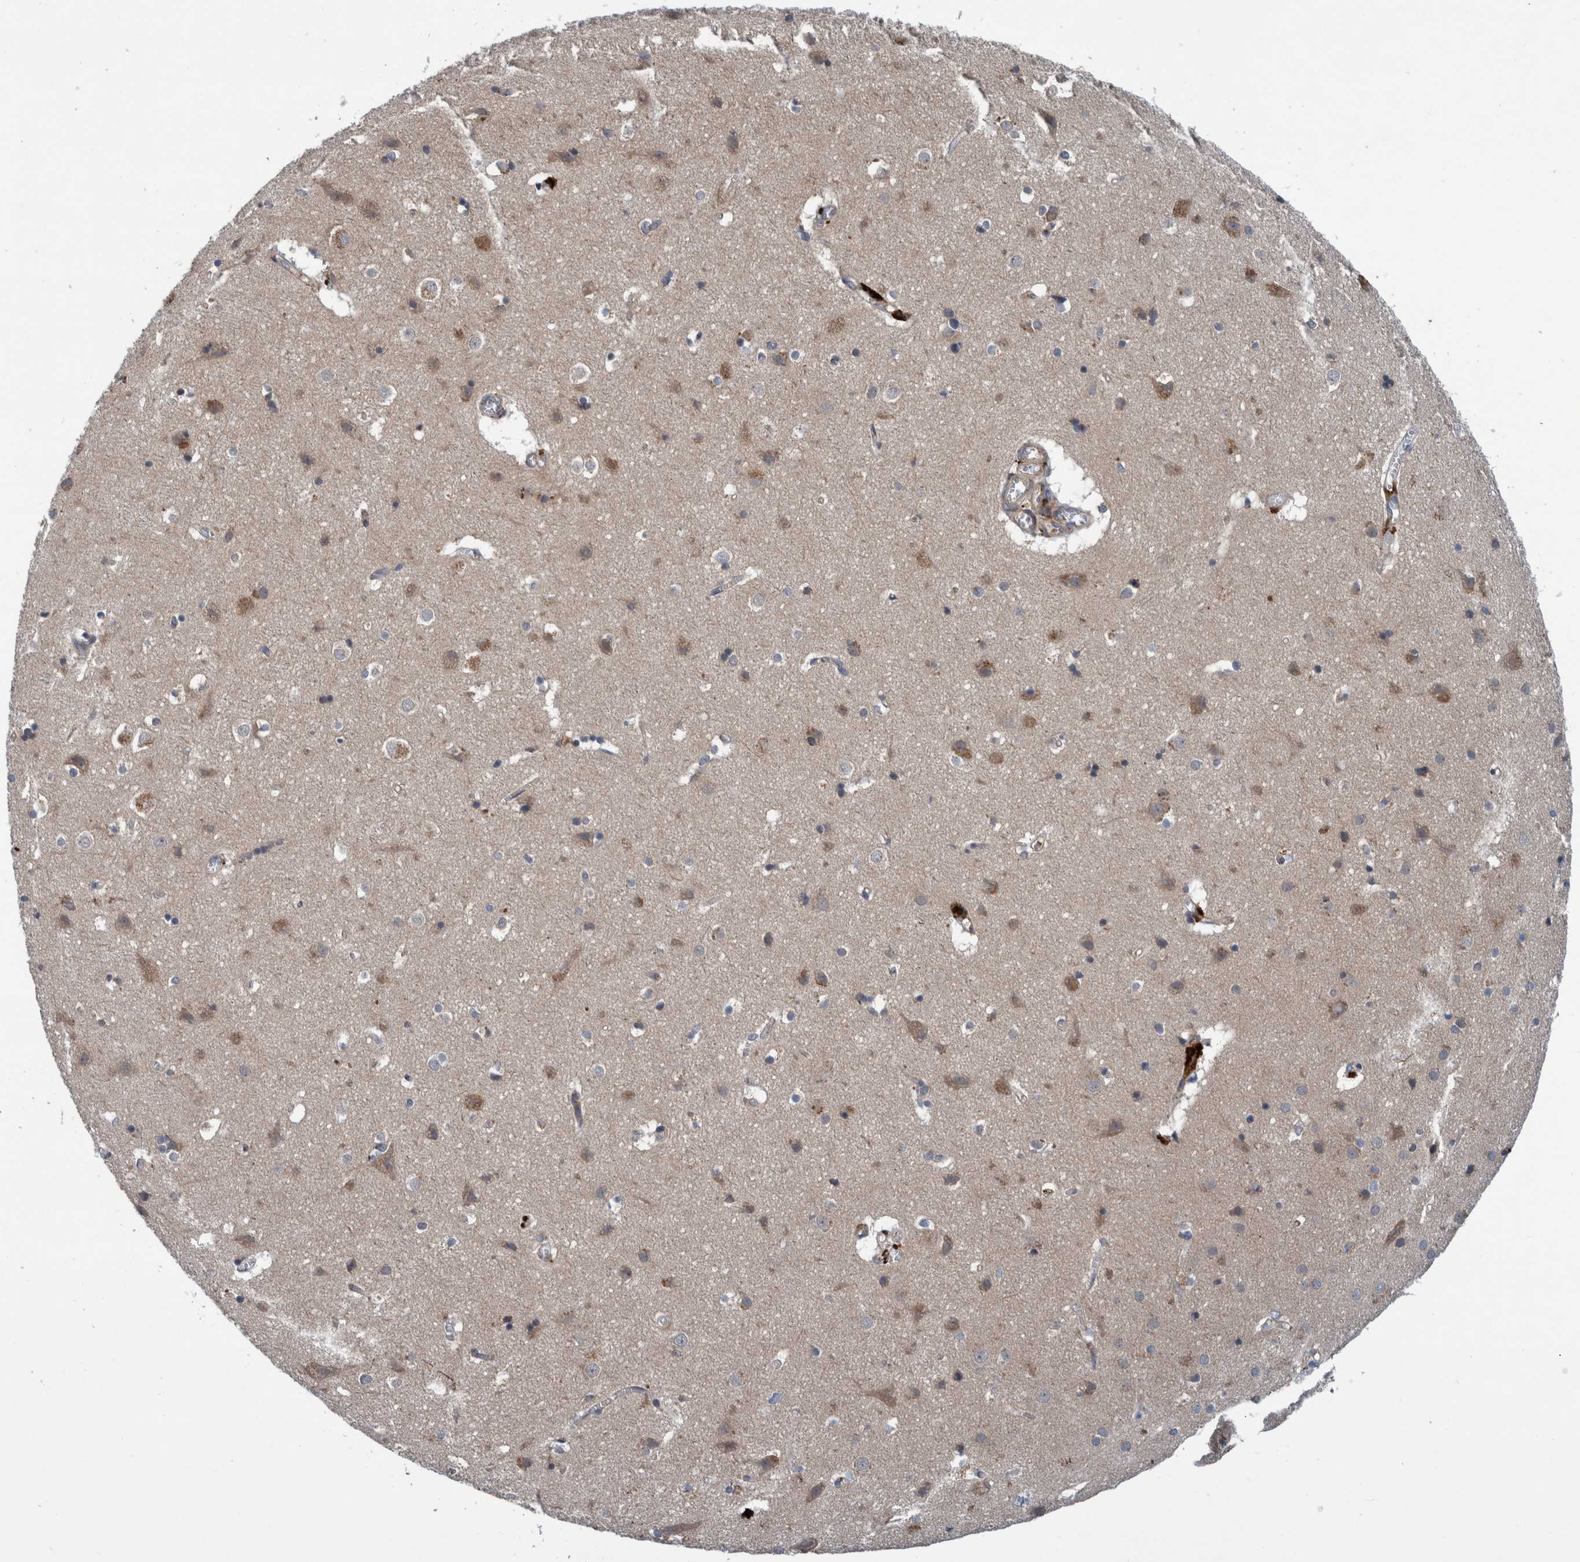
{"staining": {"intensity": "negative", "quantity": "none", "location": "none"}, "tissue": "cerebral cortex", "cell_type": "Endothelial cells", "image_type": "normal", "snomed": [{"axis": "morphology", "description": "Normal tissue, NOS"}, {"axis": "topography", "description": "Cerebral cortex"}], "caption": "This is a photomicrograph of IHC staining of normal cerebral cortex, which shows no staining in endothelial cells.", "gene": "ITIH3", "patient": {"sex": "male", "age": 54}}